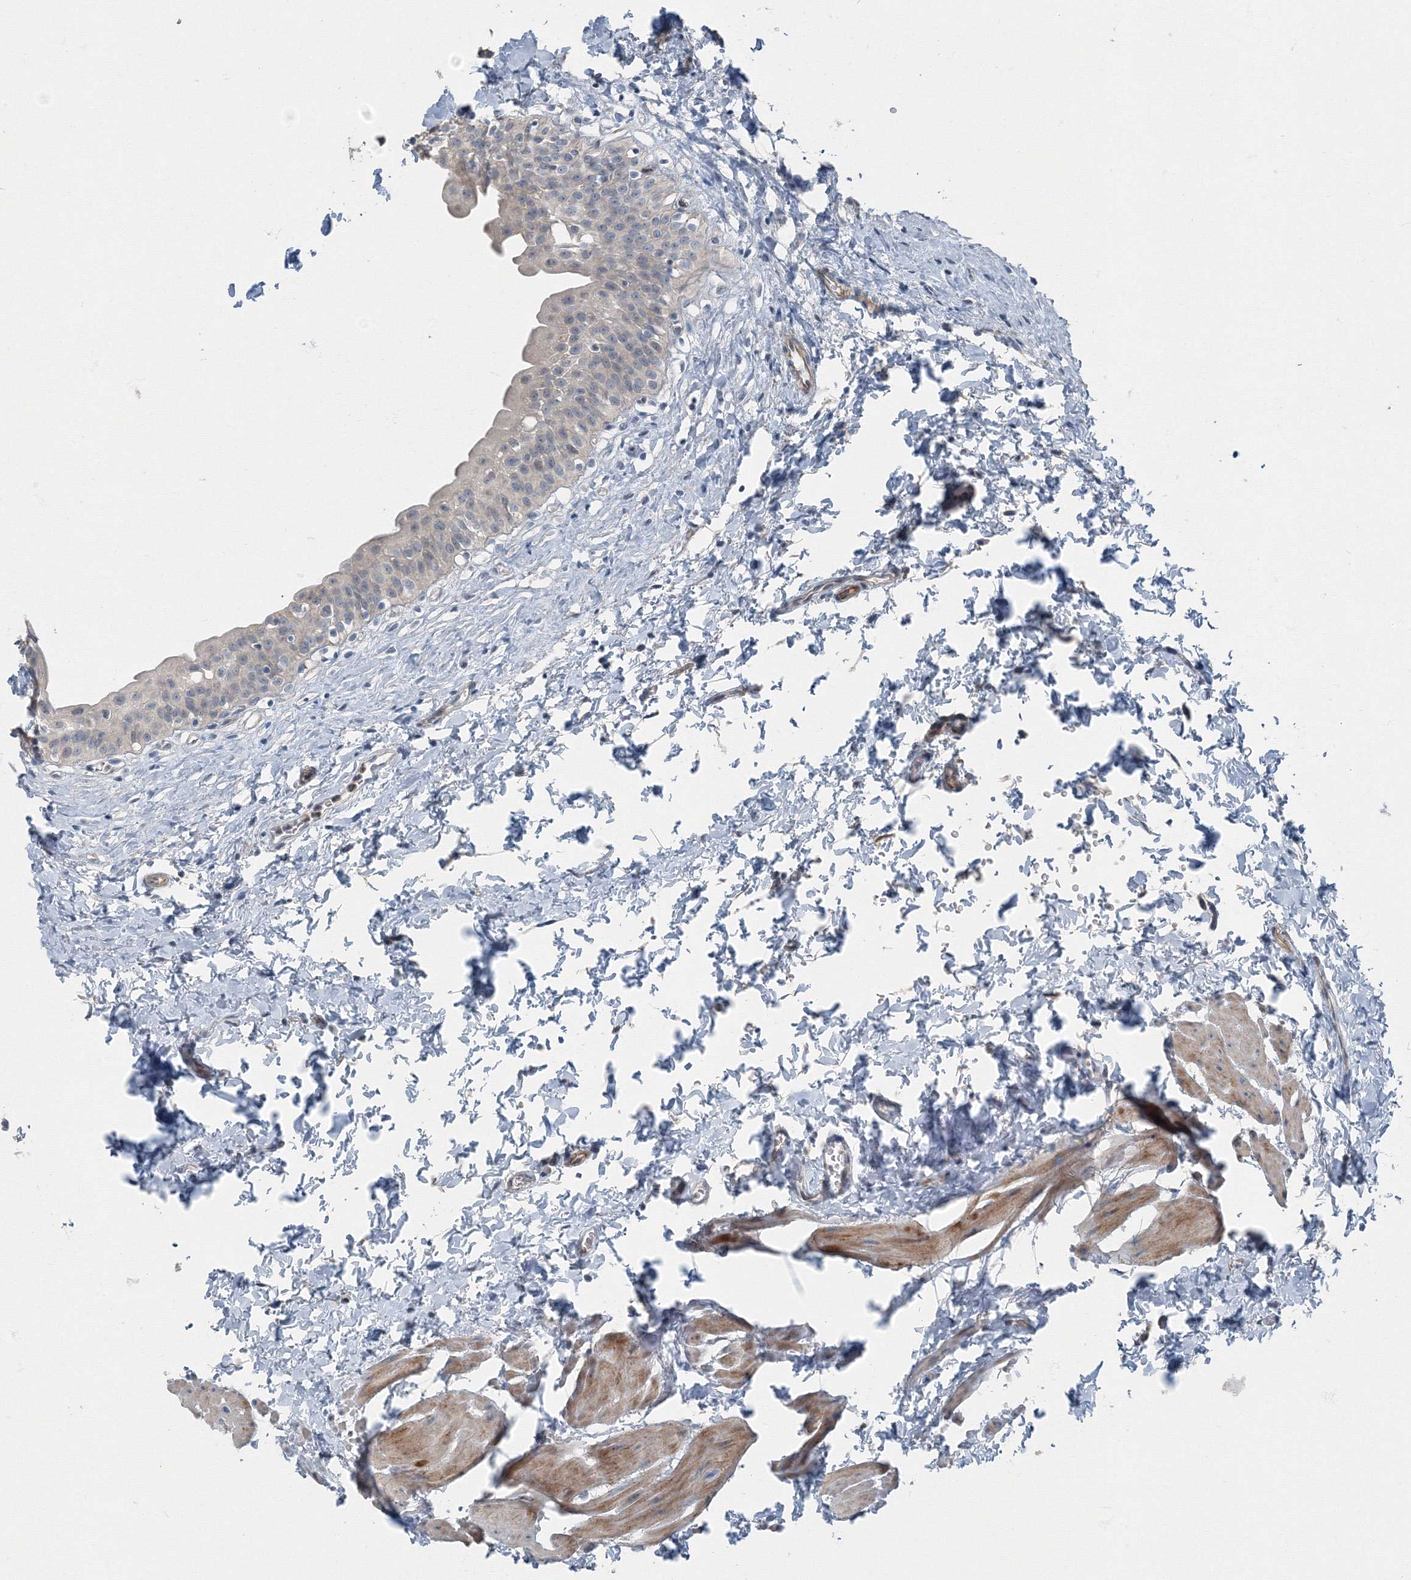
{"staining": {"intensity": "negative", "quantity": "none", "location": "none"}, "tissue": "urinary bladder", "cell_type": "Urothelial cells", "image_type": "normal", "snomed": [{"axis": "morphology", "description": "Normal tissue, NOS"}, {"axis": "topography", "description": "Urinary bladder"}], "caption": "High magnification brightfield microscopy of normal urinary bladder stained with DAB (brown) and counterstained with hematoxylin (blue): urothelial cells show no significant positivity. (Stains: DAB immunohistochemistry (IHC) with hematoxylin counter stain, Microscopy: brightfield microscopy at high magnification).", "gene": "AASDH", "patient": {"sex": "male", "age": 51}}